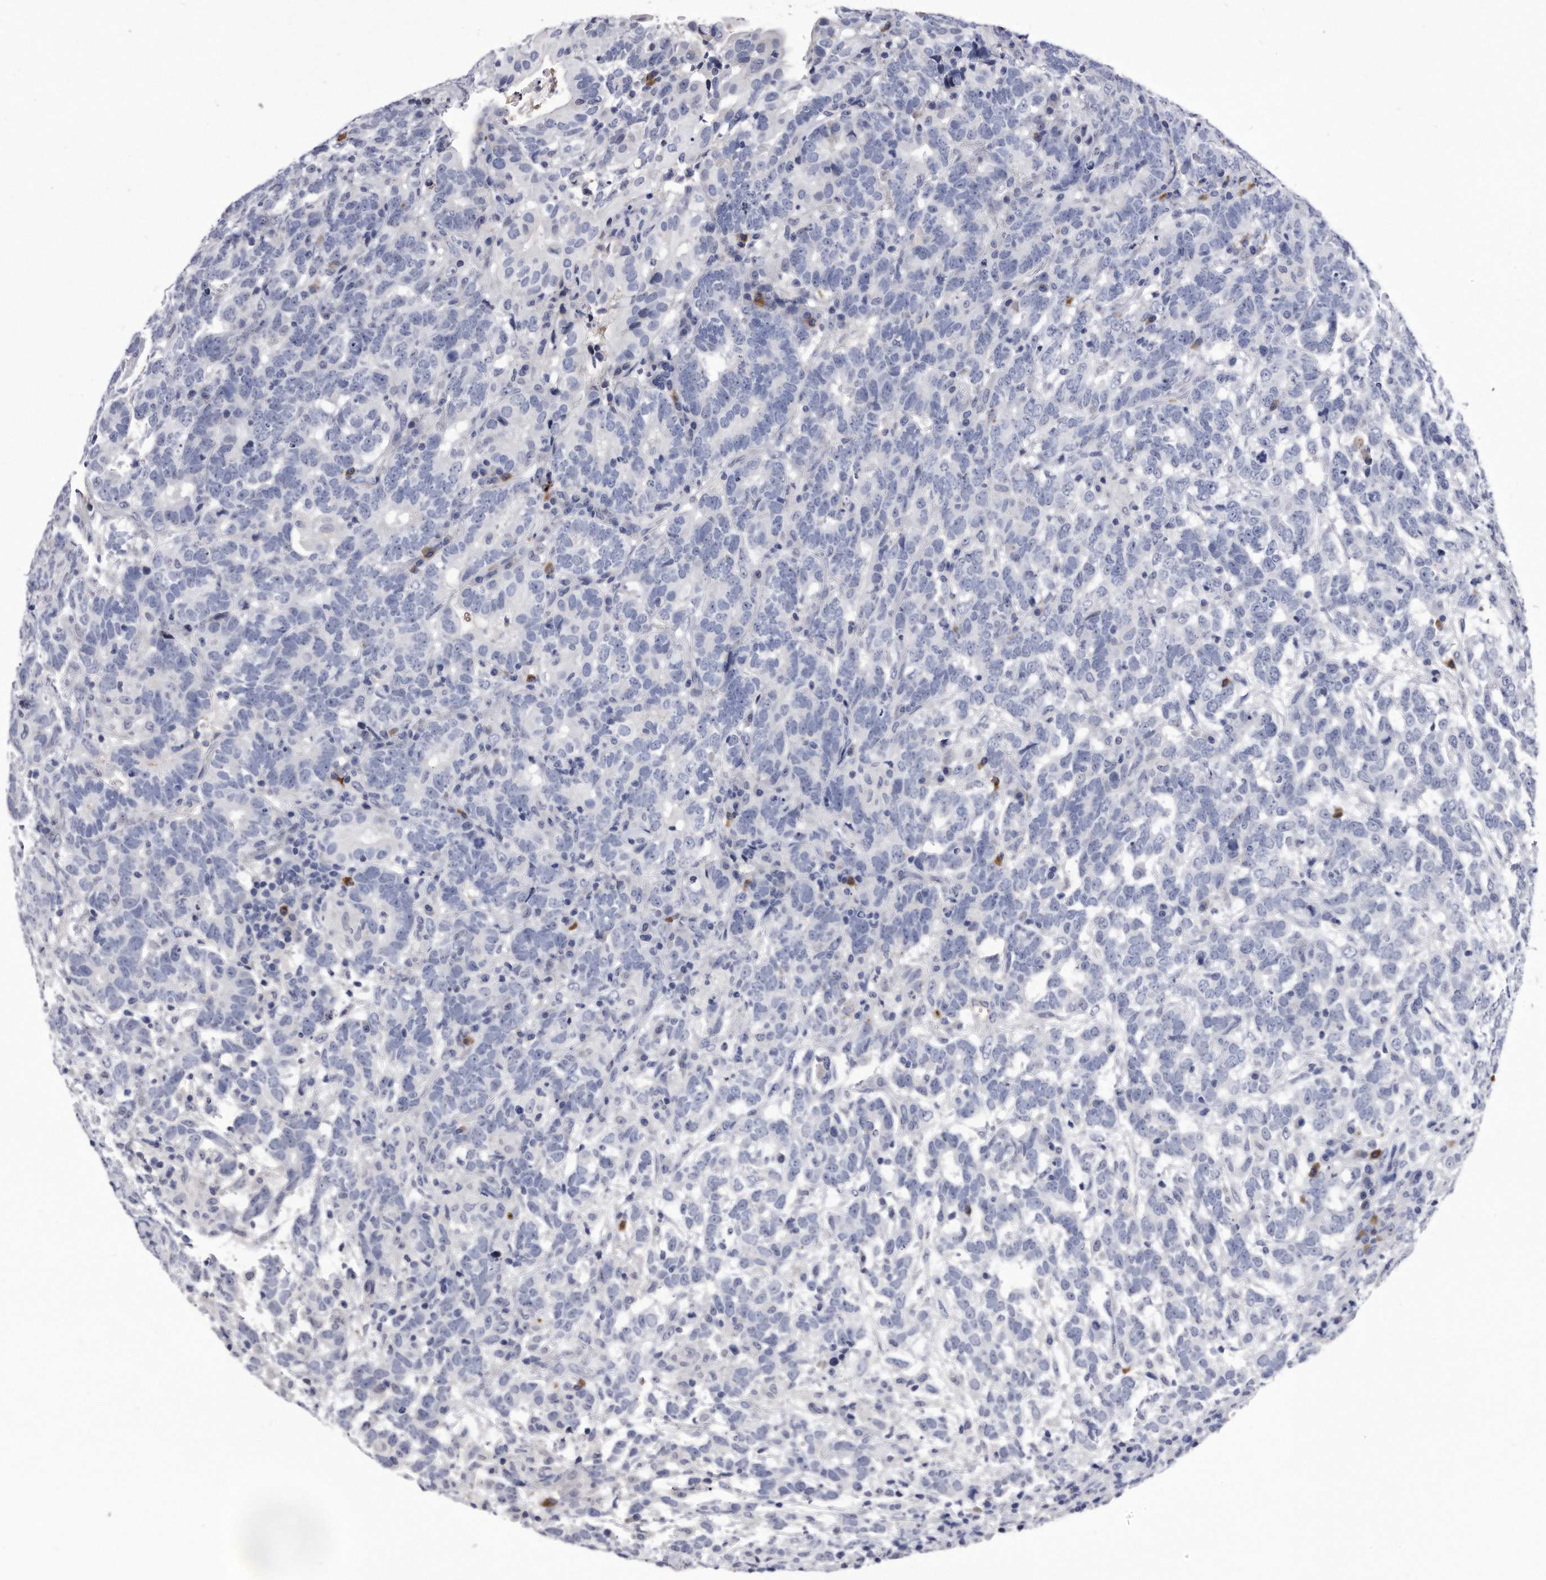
{"staining": {"intensity": "negative", "quantity": "none", "location": "none"}, "tissue": "testis cancer", "cell_type": "Tumor cells", "image_type": "cancer", "snomed": [{"axis": "morphology", "description": "Carcinoma, Embryonal, NOS"}, {"axis": "topography", "description": "Testis"}], "caption": "The micrograph reveals no significant expression in tumor cells of testis cancer (embryonal carcinoma).", "gene": "KCTD8", "patient": {"sex": "male", "age": 26}}